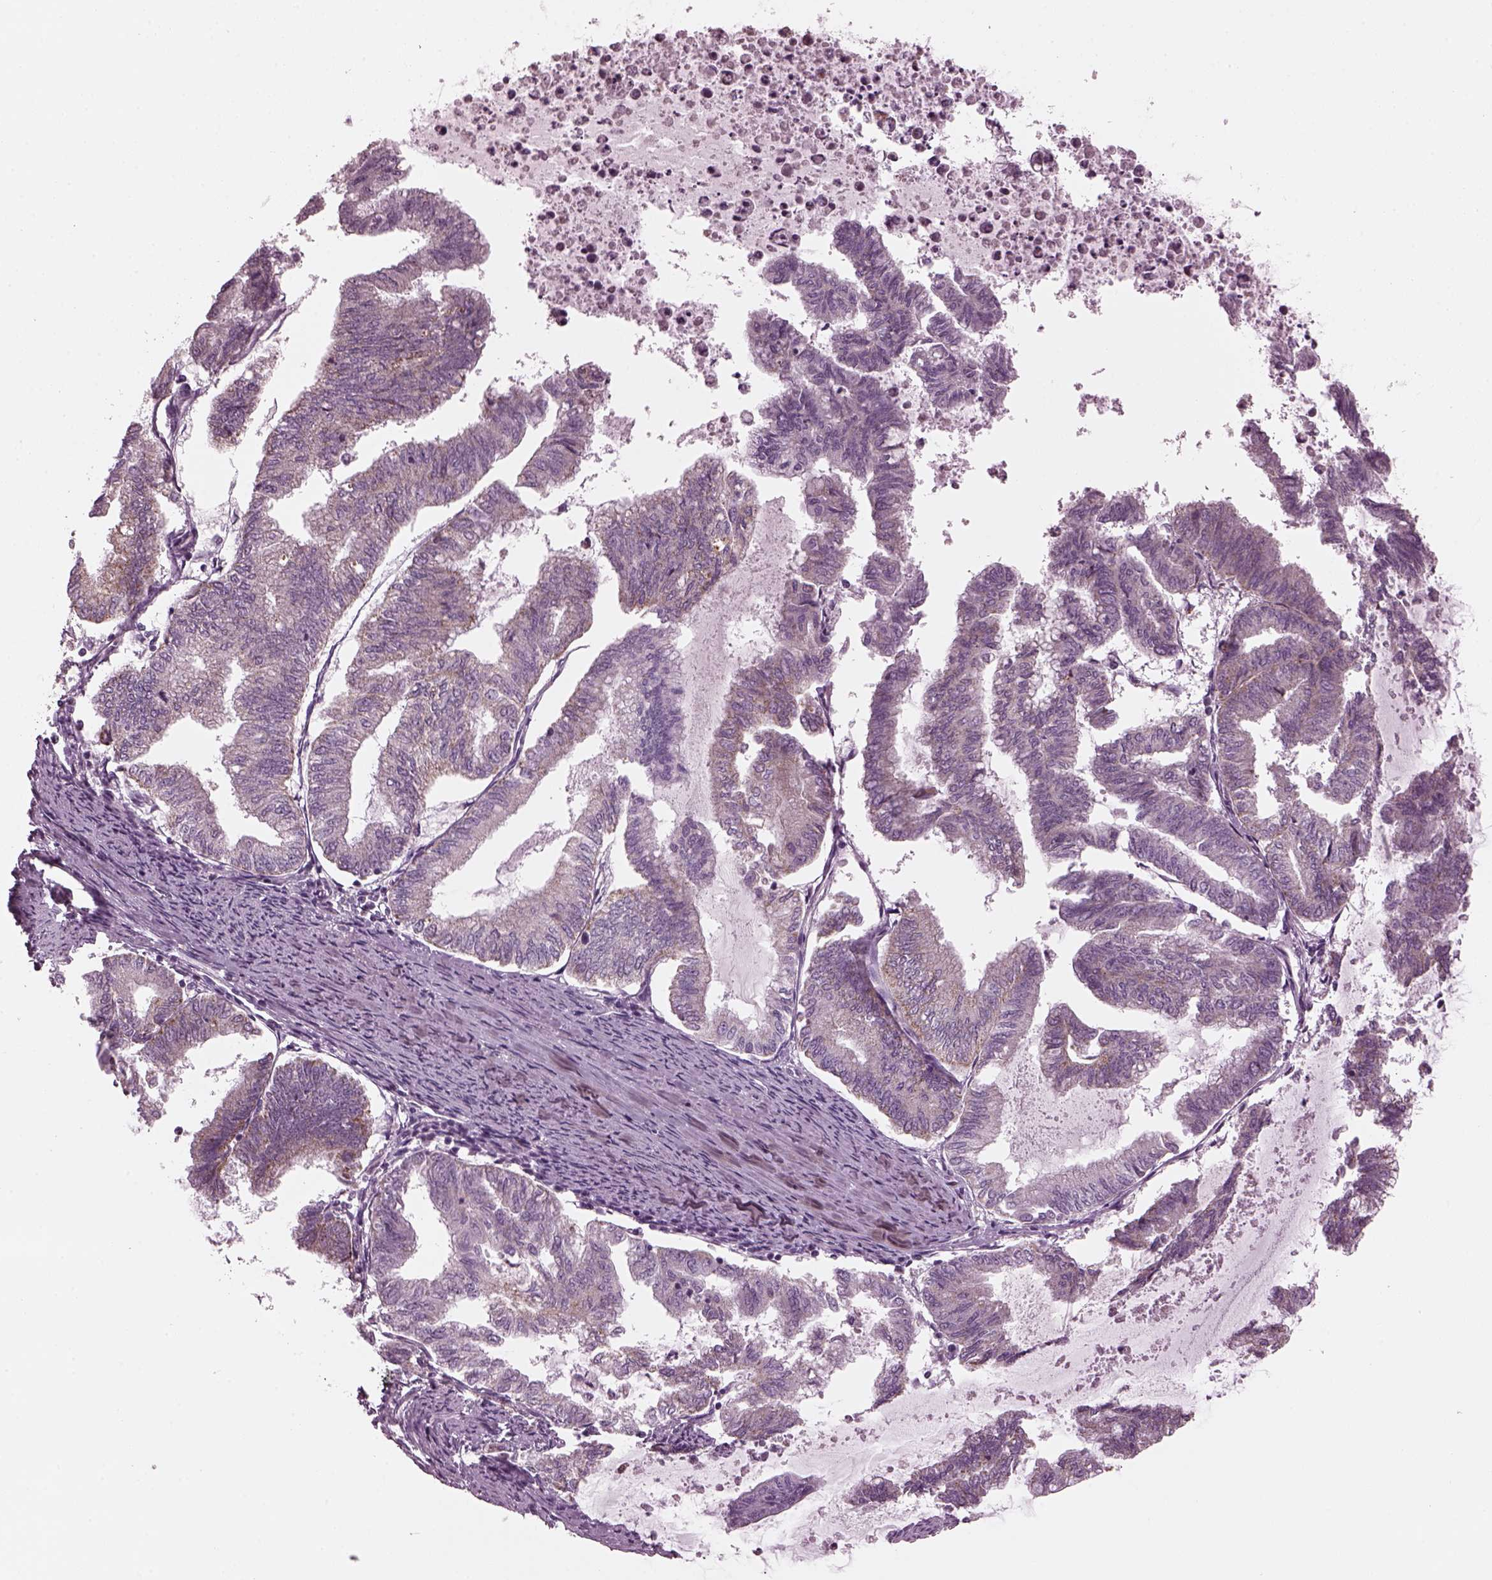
{"staining": {"intensity": "weak", "quantity": "25%-75%", "location": "cytoplasmic/membranous"}, "tissue": "endometrial cancer", "cell_type": "Tumor cells", "image_type": "cancer", "snomed": [{"axis": "morphology", "description": "Adenocarcinoma, NOS"}, {"axis": "topography", "description": "Endometrium"}], "caption": "Protein expression analysis of adenocarcinoma (endometrial) displays weak cytoplasmic/membranous positivity in approximately 25%-75% of tumor cells.", "gene": "RIMS2", "patient": {"sex": "female", "age": 79}}